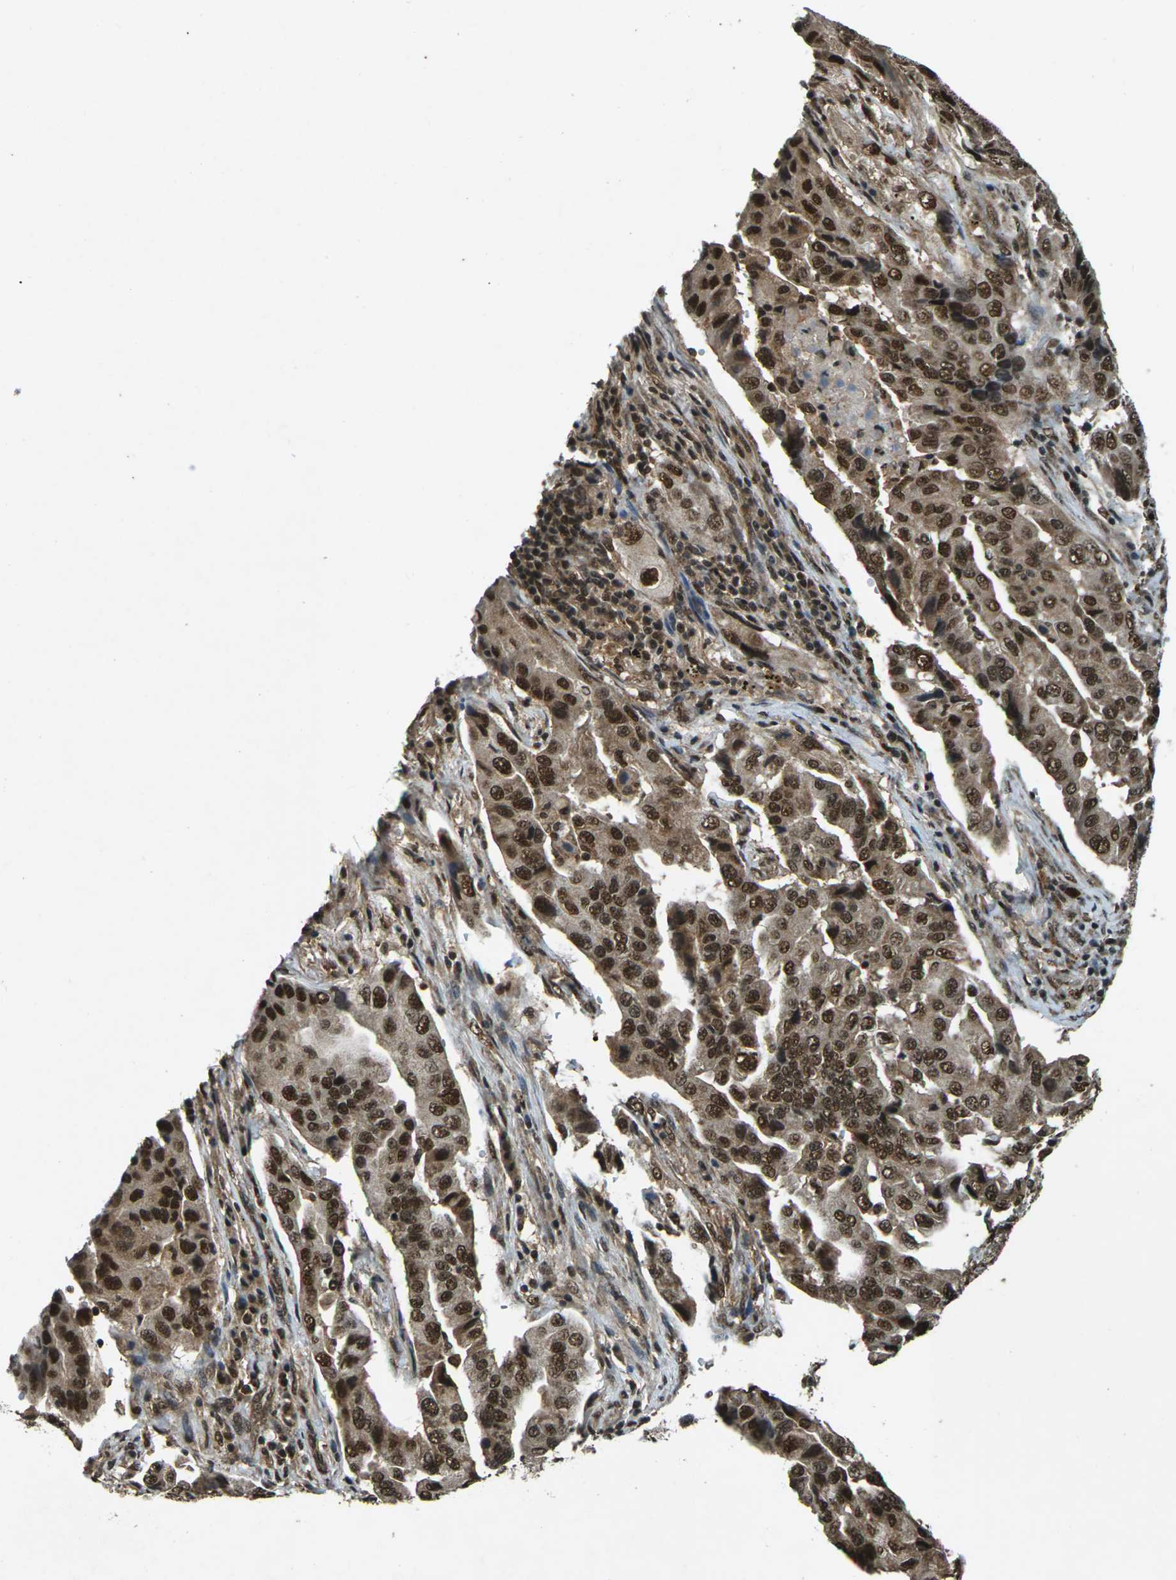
{"staining": {"intensity": "strong", "quantity": ">75%", "location": "cytoplasmic/membranous,nuclear"}, "tissue": "lung cancer", "cell_type": "Tumor cells", "image_type": "cancer", "snomed": [{"axis": "morphology", "description": "Adenocarcinoma, NOS"}, {"axis": "topography", "description": "Lung"}], "caption": "Immunohistochemistry (DAB) staining of lung adenocarcinoma exhibits strong cytoplasmic/membranous and nuclear protein expression in approximately >75% of tumor cells. The staining was performed using DAB (3,3'-diaminobenzidine), with brown indicating positive protein expression. Nuclei are stained blue with hematoxylin.", "gene": "NR4A2", "patient": {"sex": "female", "age": 65}}